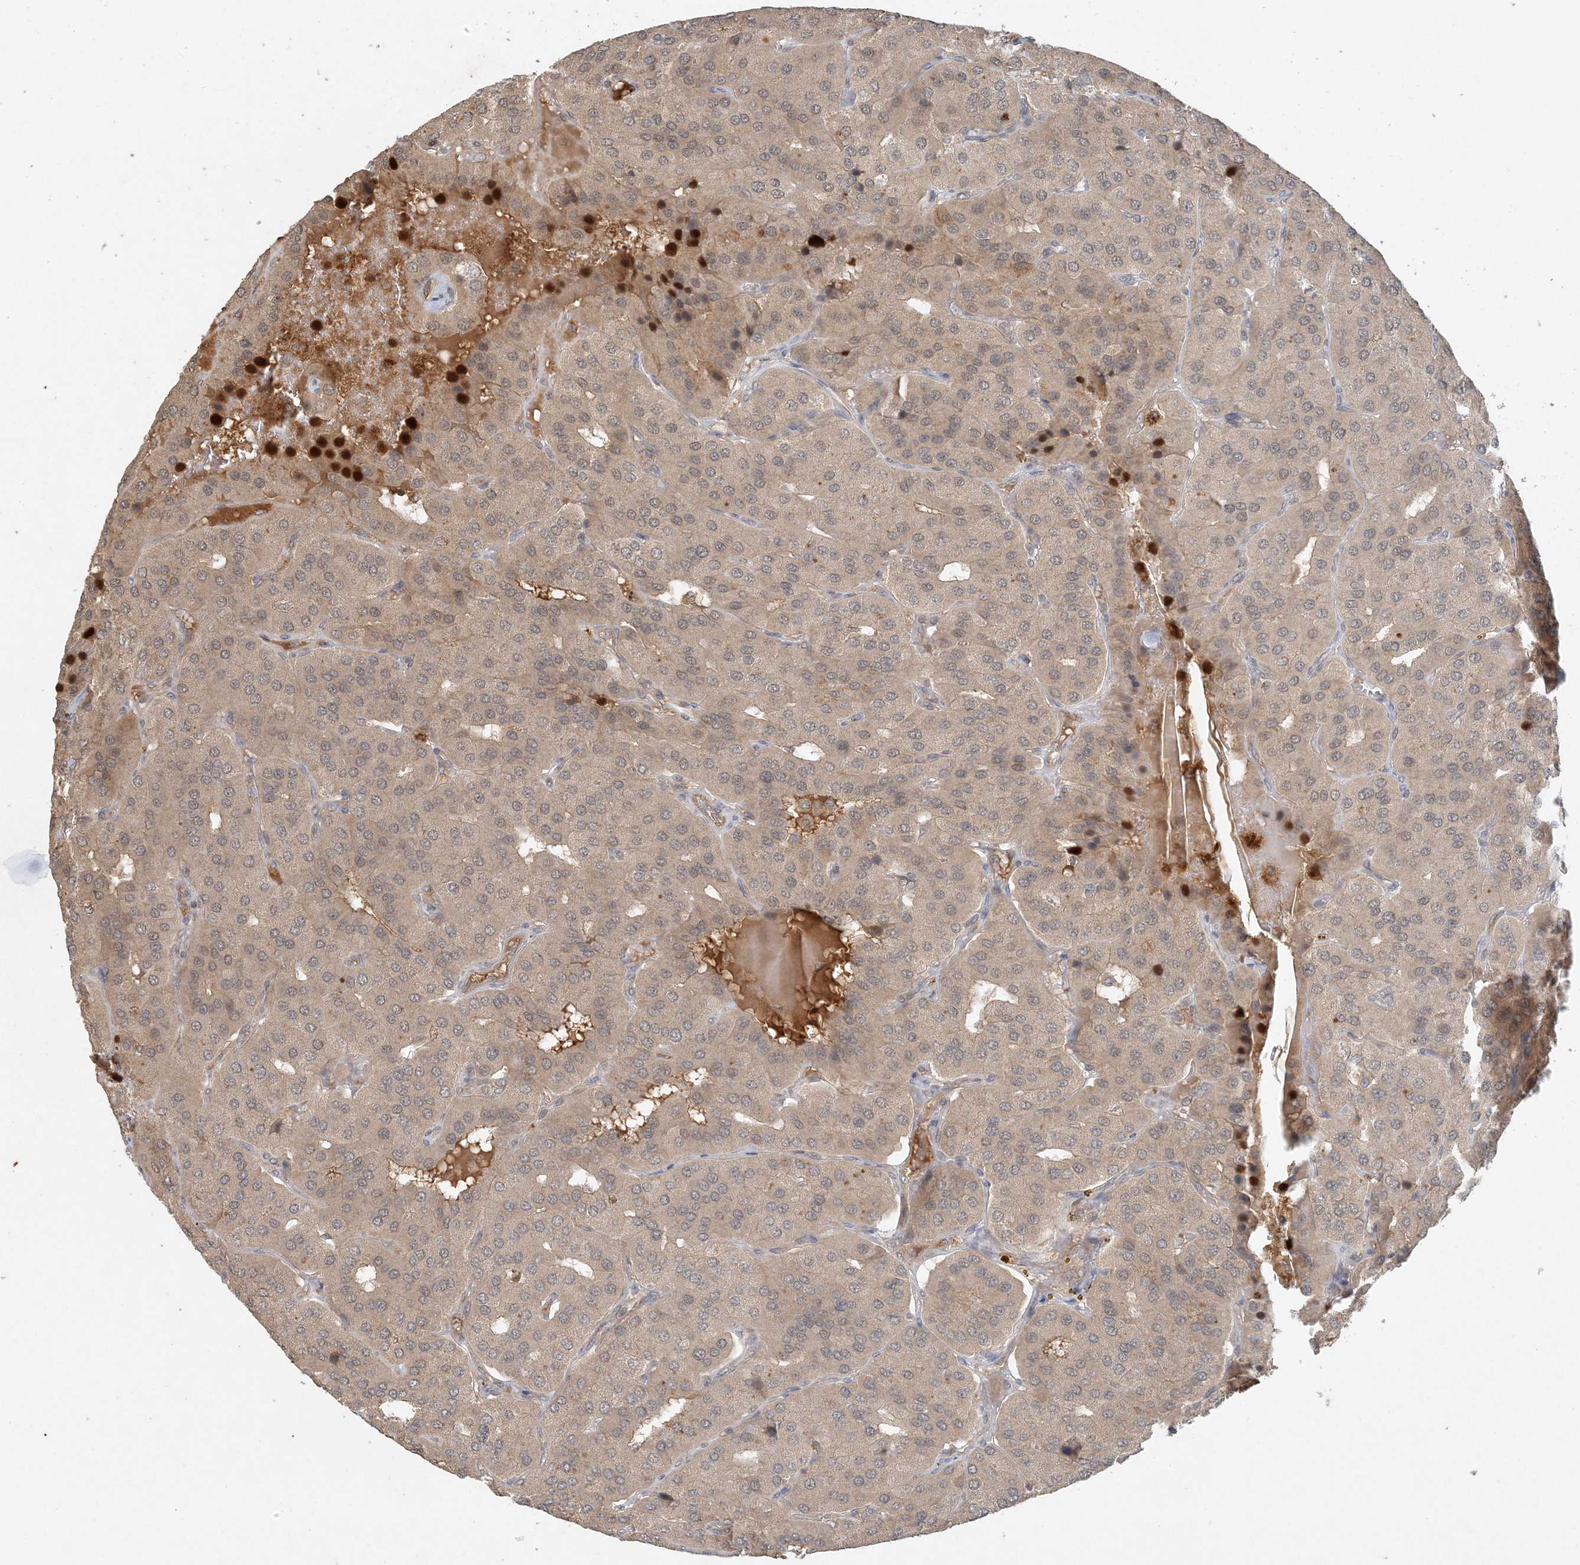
{"staining": {"intensity": "weak", "quantity": "<25%", "location": "cytoplasmic/membranous"}, "tissue": "parathyroid gland", "cell_type": "Glandular cells", "image_type": "normal", "snomed": [{"axis": "morphology", "description": "Normal tissue, NOS"}, {"axis": "morphology", "description": "Adenoma, NOS"}, {"axis": "topography", "description": "Parathyroid gland"}], "caption": "DAB immunohistochemical staining of normal human parathyroid gland exhibits no significant expression in glandular cells. The staining was performed using DAB to visualize the protein expression in brown, while the nuclei were stained in blue with hematoxylin (Magnification: 20x).", "gene": "ZCCHC4", "patient": {"sex": "female", "age": 86}}